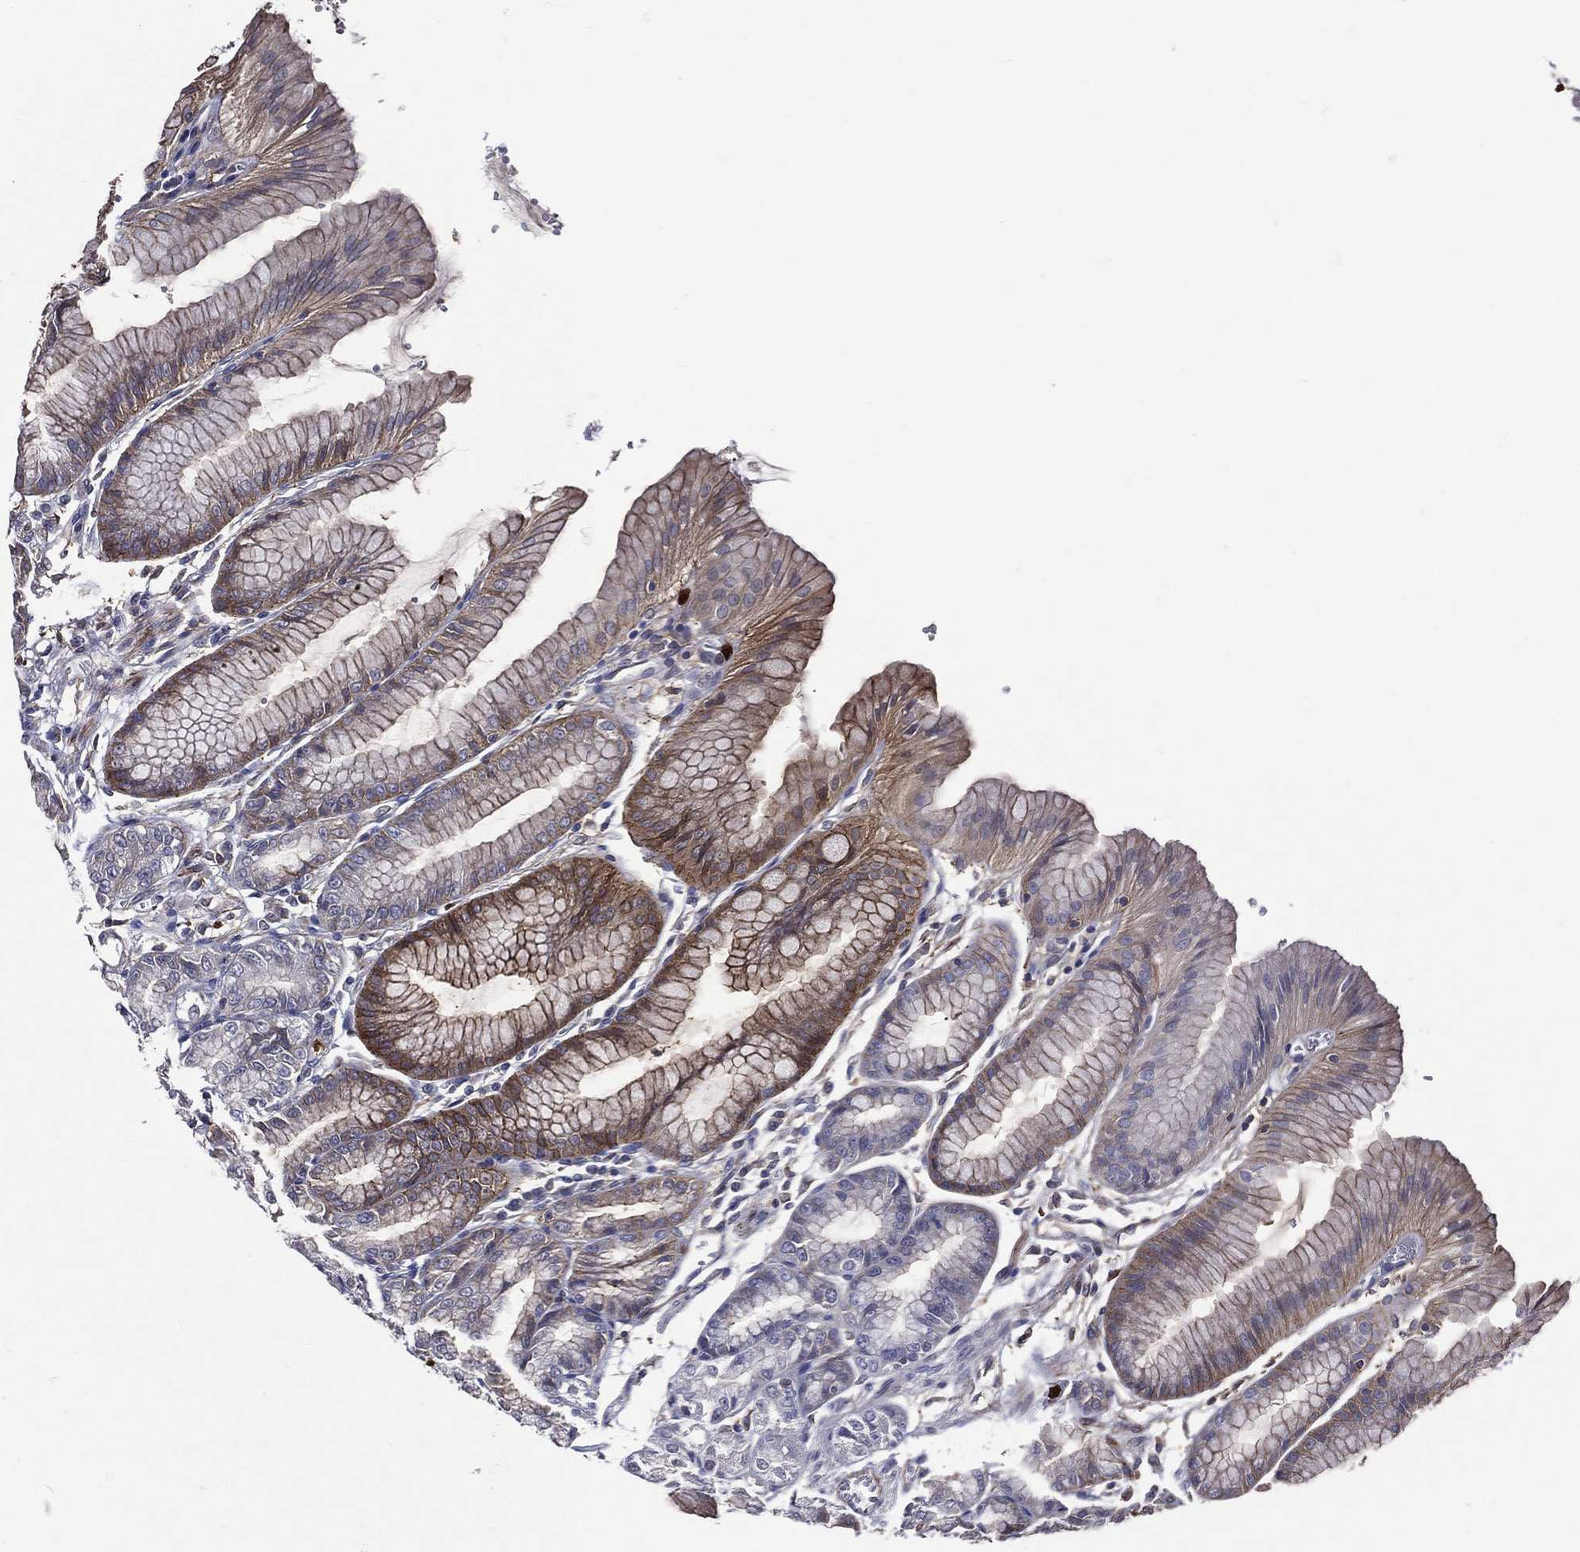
{"staining": {"intensity": "moderate", "quantity": "25%-75%", "location": "cytoplasmic/membranous"}, "tissue": "stomach", "cell_type": "Glandular cells", "image_type": "normal", "snomed": [{"axis": "morphology", "description": "Normal tissue, NOS"}, {"axis": "topography", "description": "Stomach, lower"}], "caption": "IHC staining of unremarkable stomach, which shows medium levels of moderate cytoplasmic/membranous positivity in approximately 25%-75% of glandular cells indicating moderate cytoplasmic/membranous protein positivity. The staining was performed using DAB (3,3'-diaminobenzidine) (brown) for protein detection and nuclei were counterstained in hematoxylin (blue).", "gene": "GPR171", "patient": {"sex": "male", "age": 71}}